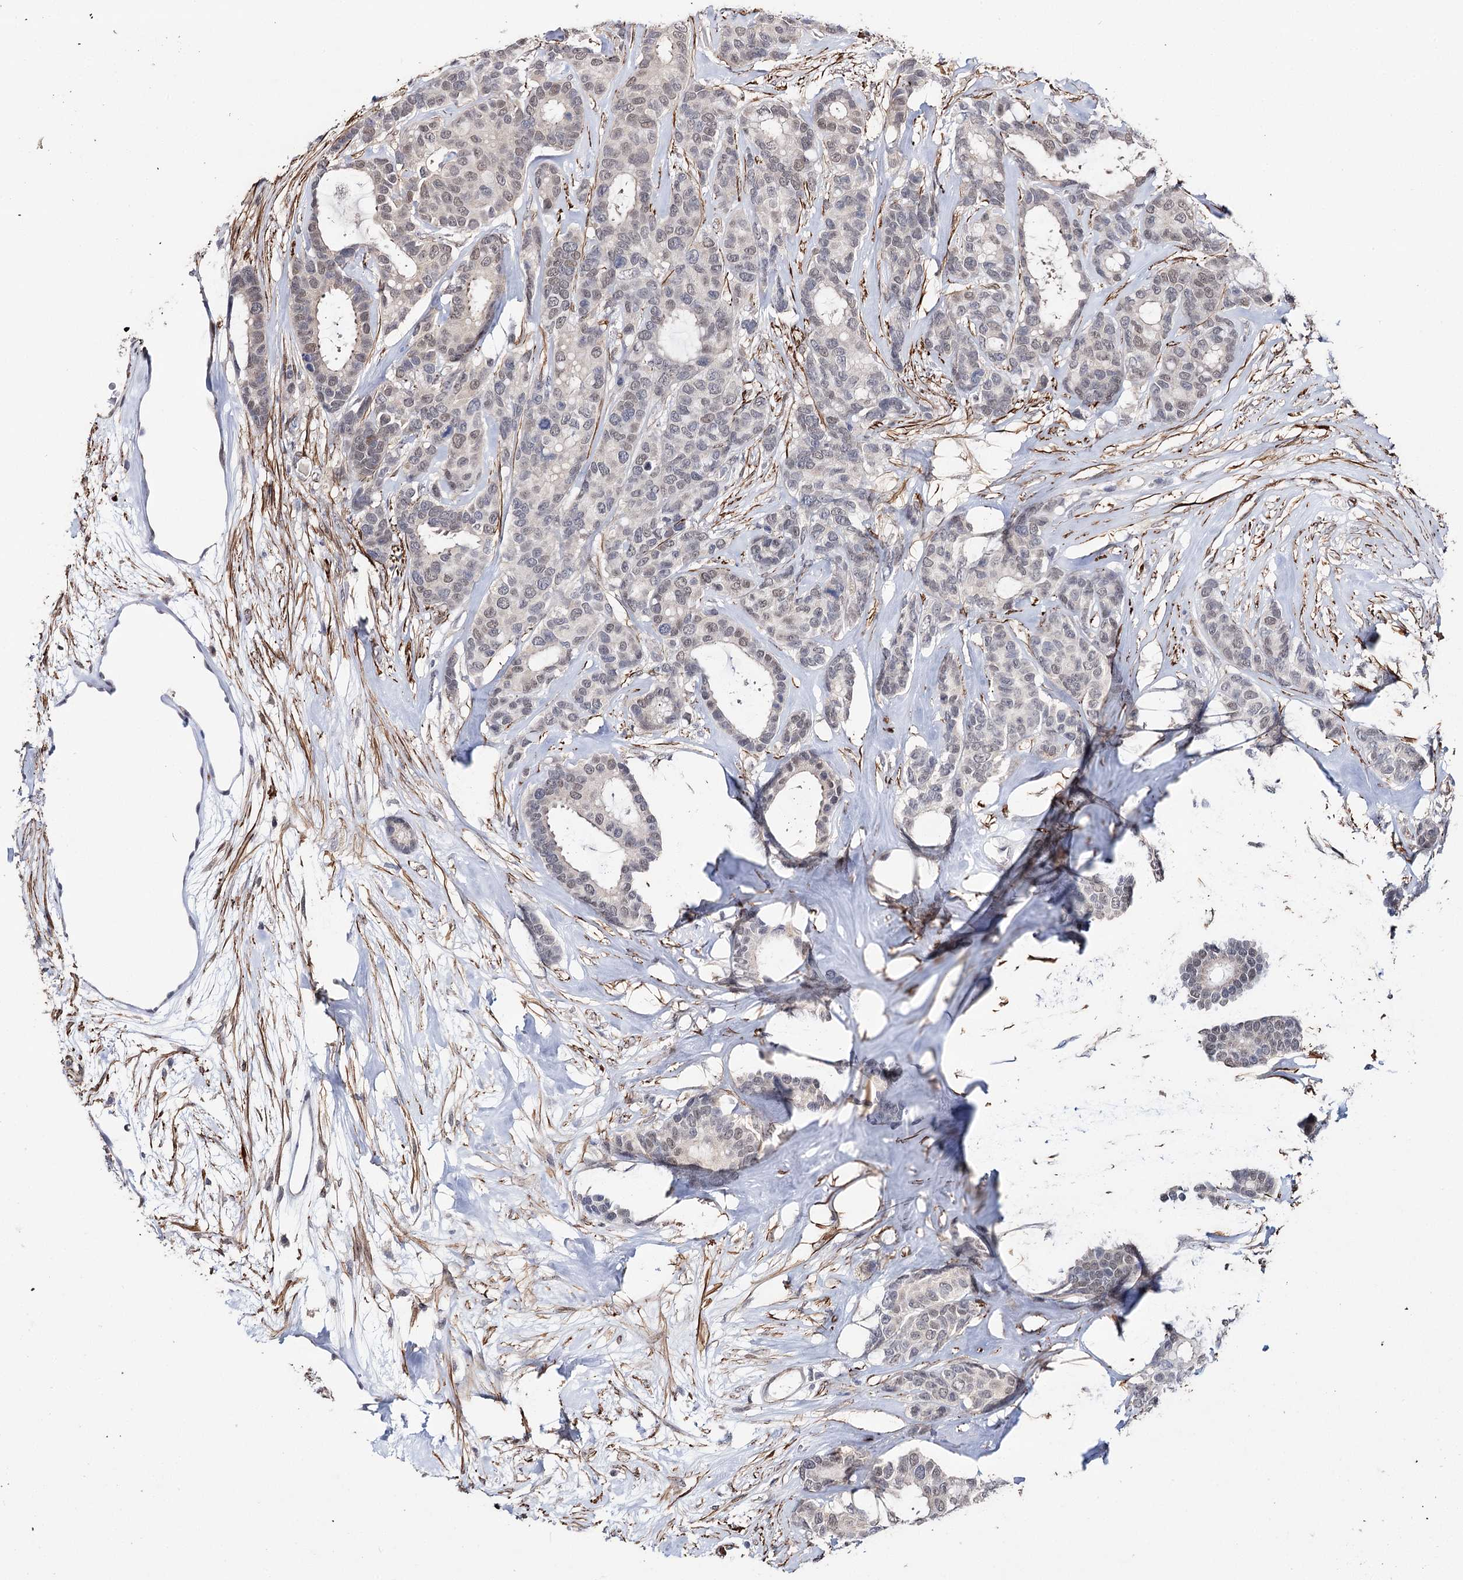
{"staining": {"intensity": "weak", "quantity": "<25%", "location": "nuclear"}, "tissue": "breast cancer", "cell_type": "Tumor cells", "image_type": "cancer", "snomed": [{"axis": "morphology", "description": "Duct carcinoma"}, {"axis": "topography", "description": "Breast"}], "caption": "IHC photomicrograph of neoplastic tissue: breast cancer (infiltrating ductal carcinoma) stained with DAB shows no significant protein expression in tumor cells.", "gene": "CFAP46", "patient": {"sex": "female", "age": 87}}